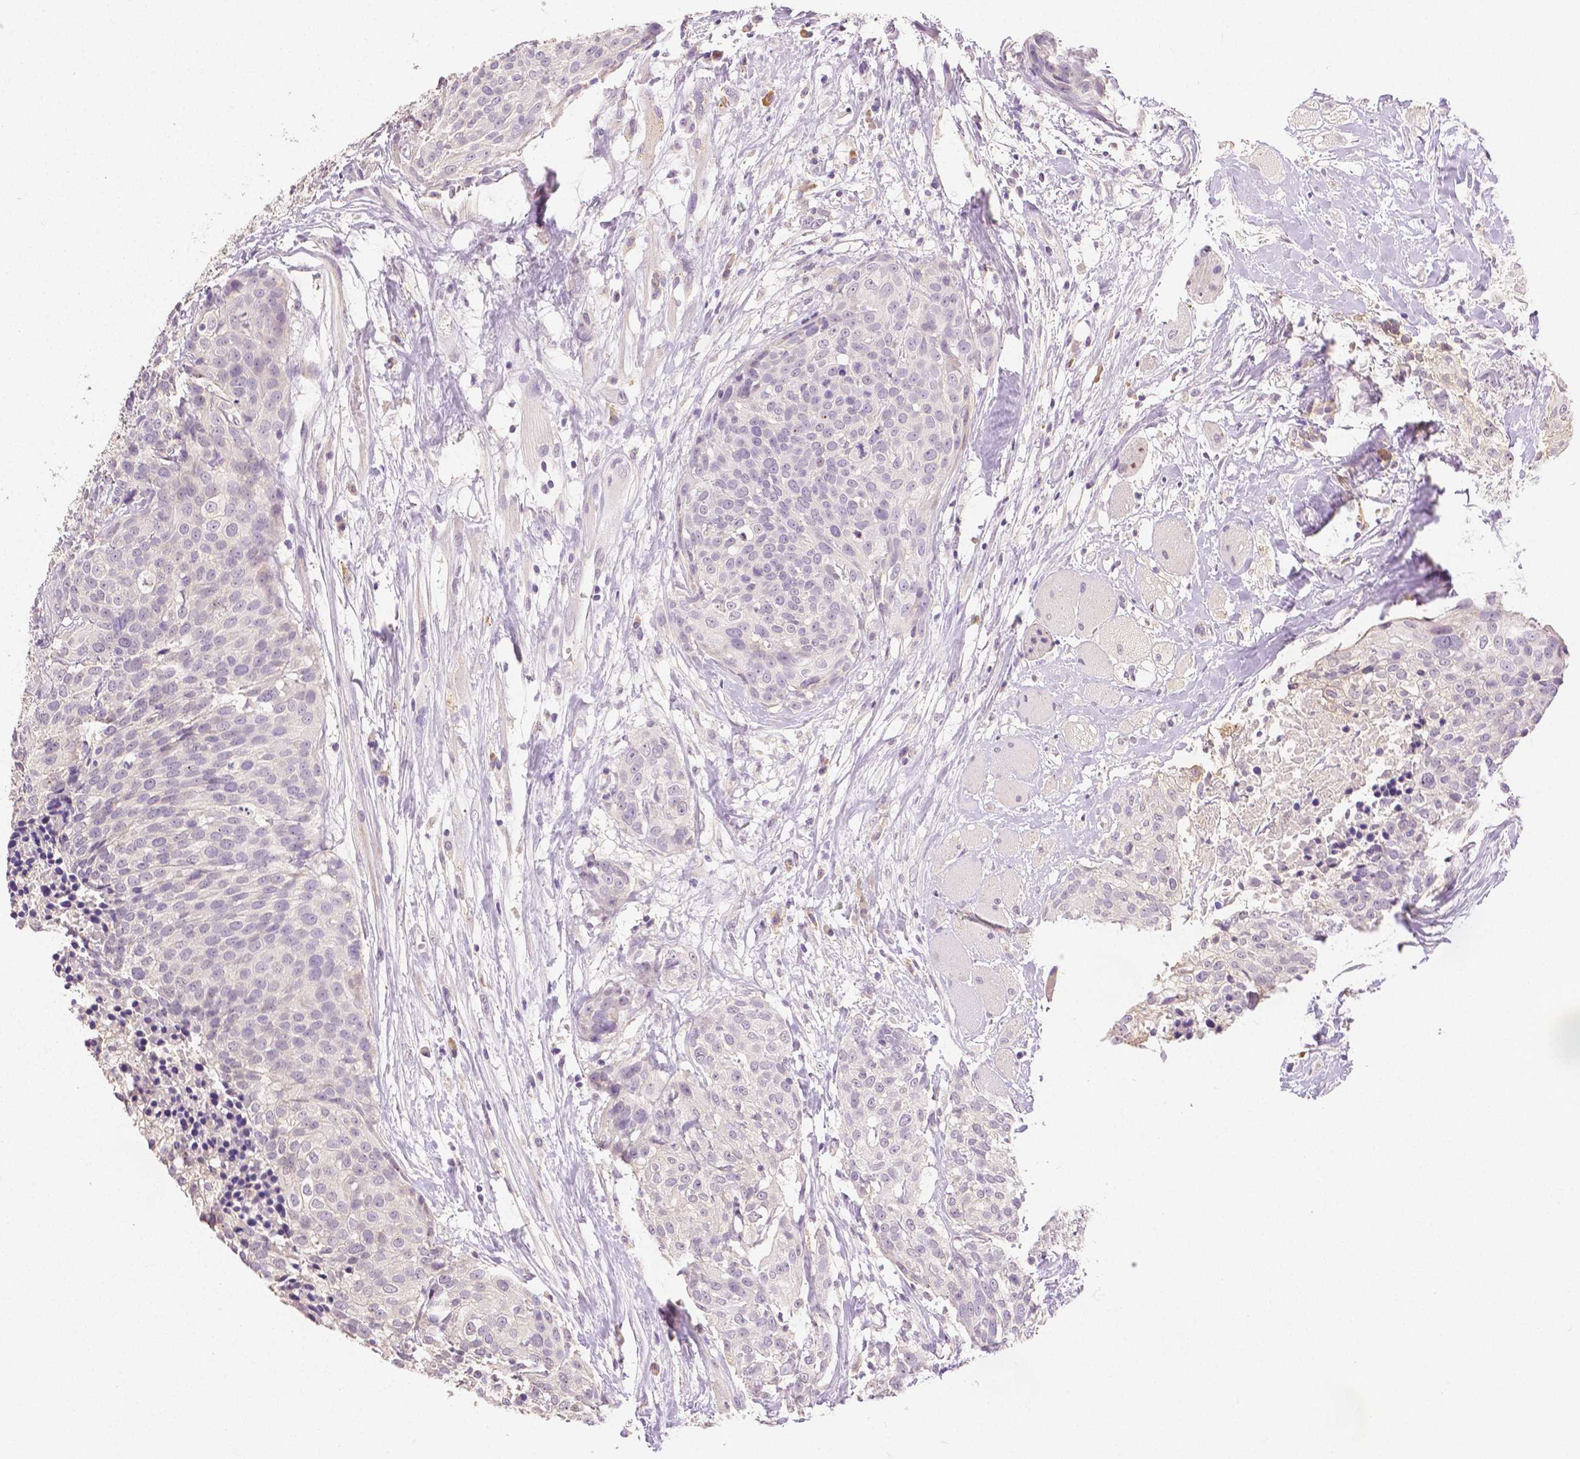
{"staining": {"intensity": "negative", "quantity": "none", "location": "none"}, "tissue": "head and neck cancer", "cell_type": "Tumor cells", "image_type": "cancer", "snomed": [{"axis": "morphology", "description": "Squamous cell carcinoma, NOS"}, {"axis": "topography", "description": "Oral tissue"}, {"axis": "topography", "description": "Head-Neck"}], "caption": "Immunohistochemistry (IHC) of head and neck squamous cell carcinoma exhibits no expression in tumor cells.", "gene": "TGM1", "patient": {"sex": "male", "age": 64}}